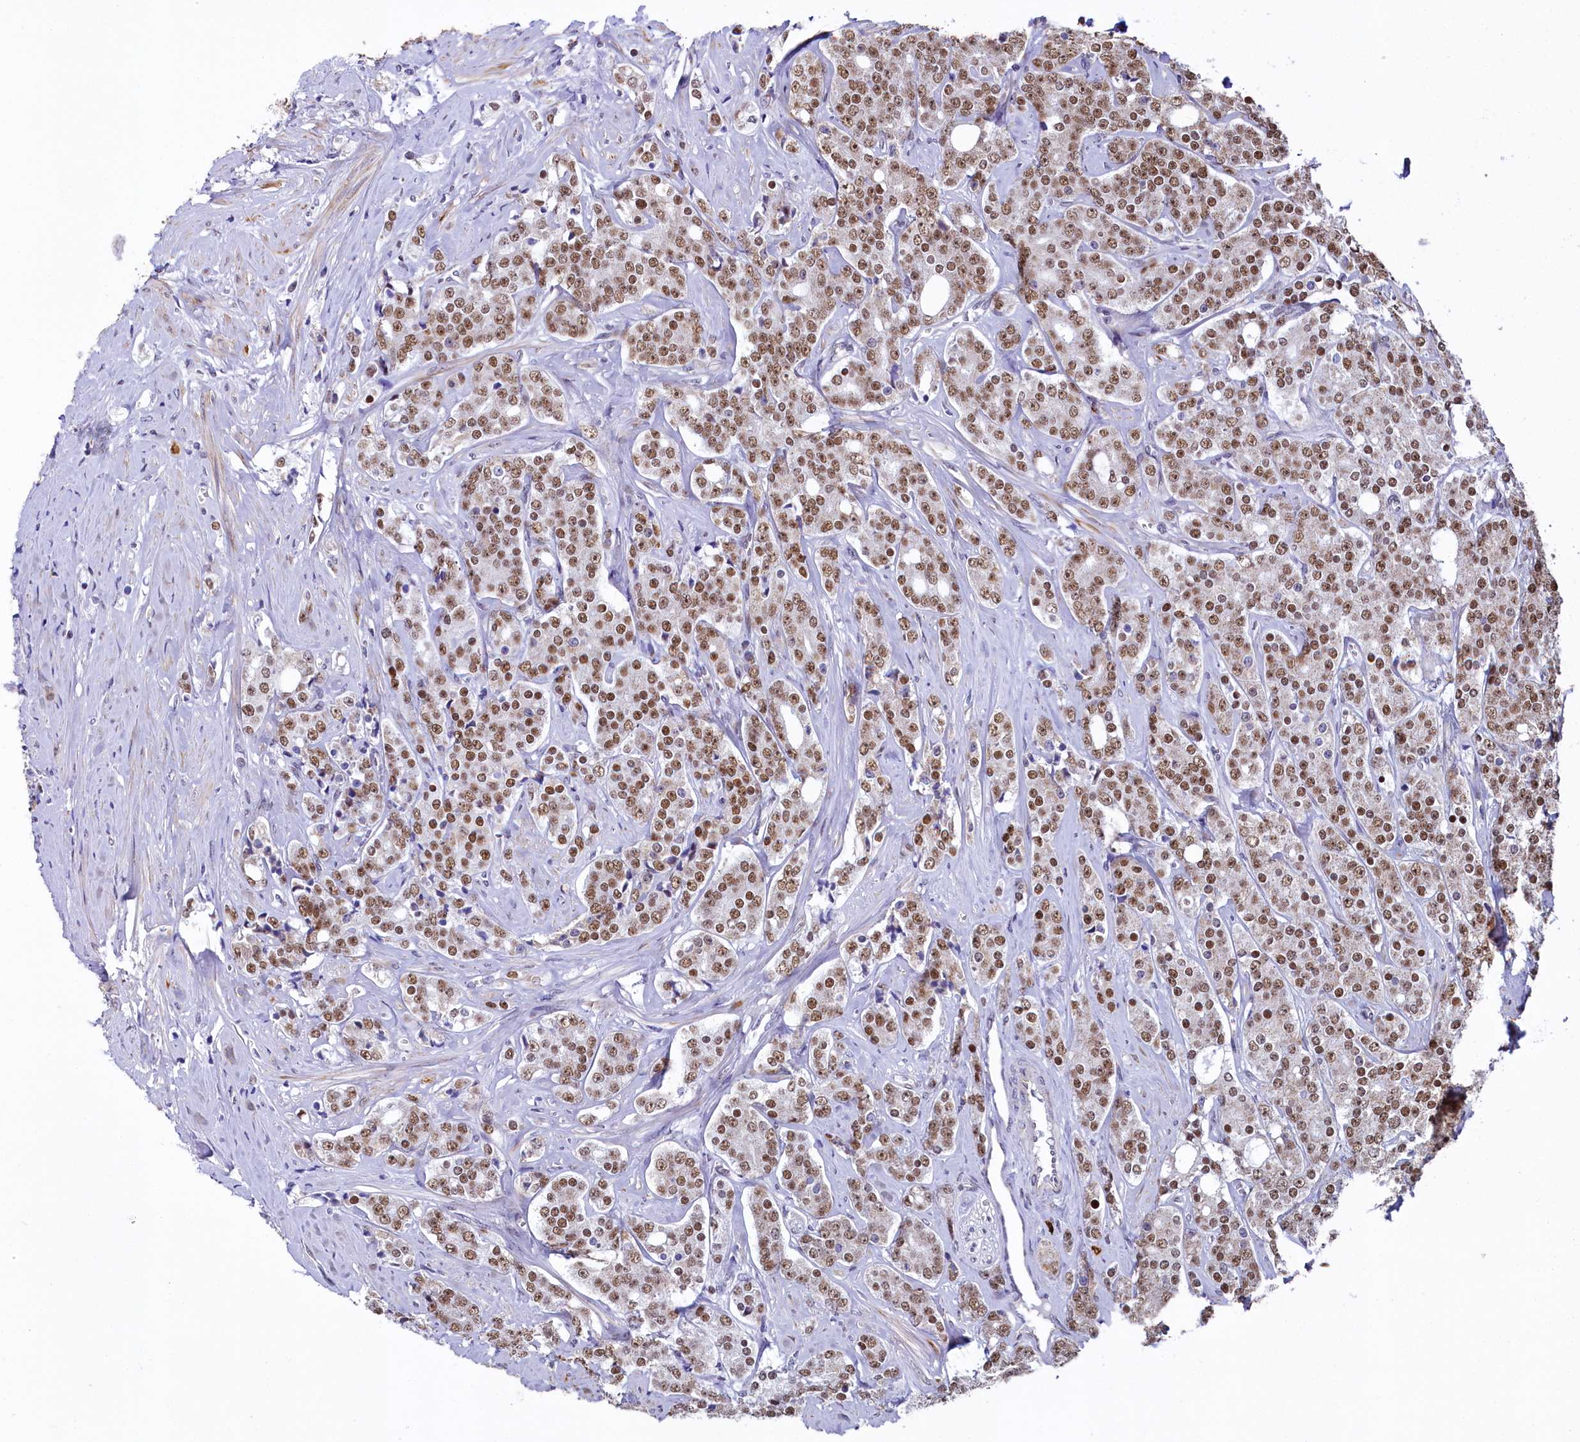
{"staining": {"intensity": "moderate", "quantity": ">75%", "location": "nuclear"}, "tissue": "prostate cancer", "cell_type": "Tumor cells", "image_type": "cancer", "snomed": [{"axis": "morphology", "description": "Adenocarcinoma, High grade"}, {"axis": "topography", "description": "Prostate"}], "caption": "This is a histology image of IHC staining of prostate adenocarcinoma (high-grade), which shows moderate staining in the nuclear of tumor cells.", "gene": "MORN3", "patient": {"sex": "male", "age": 62}}